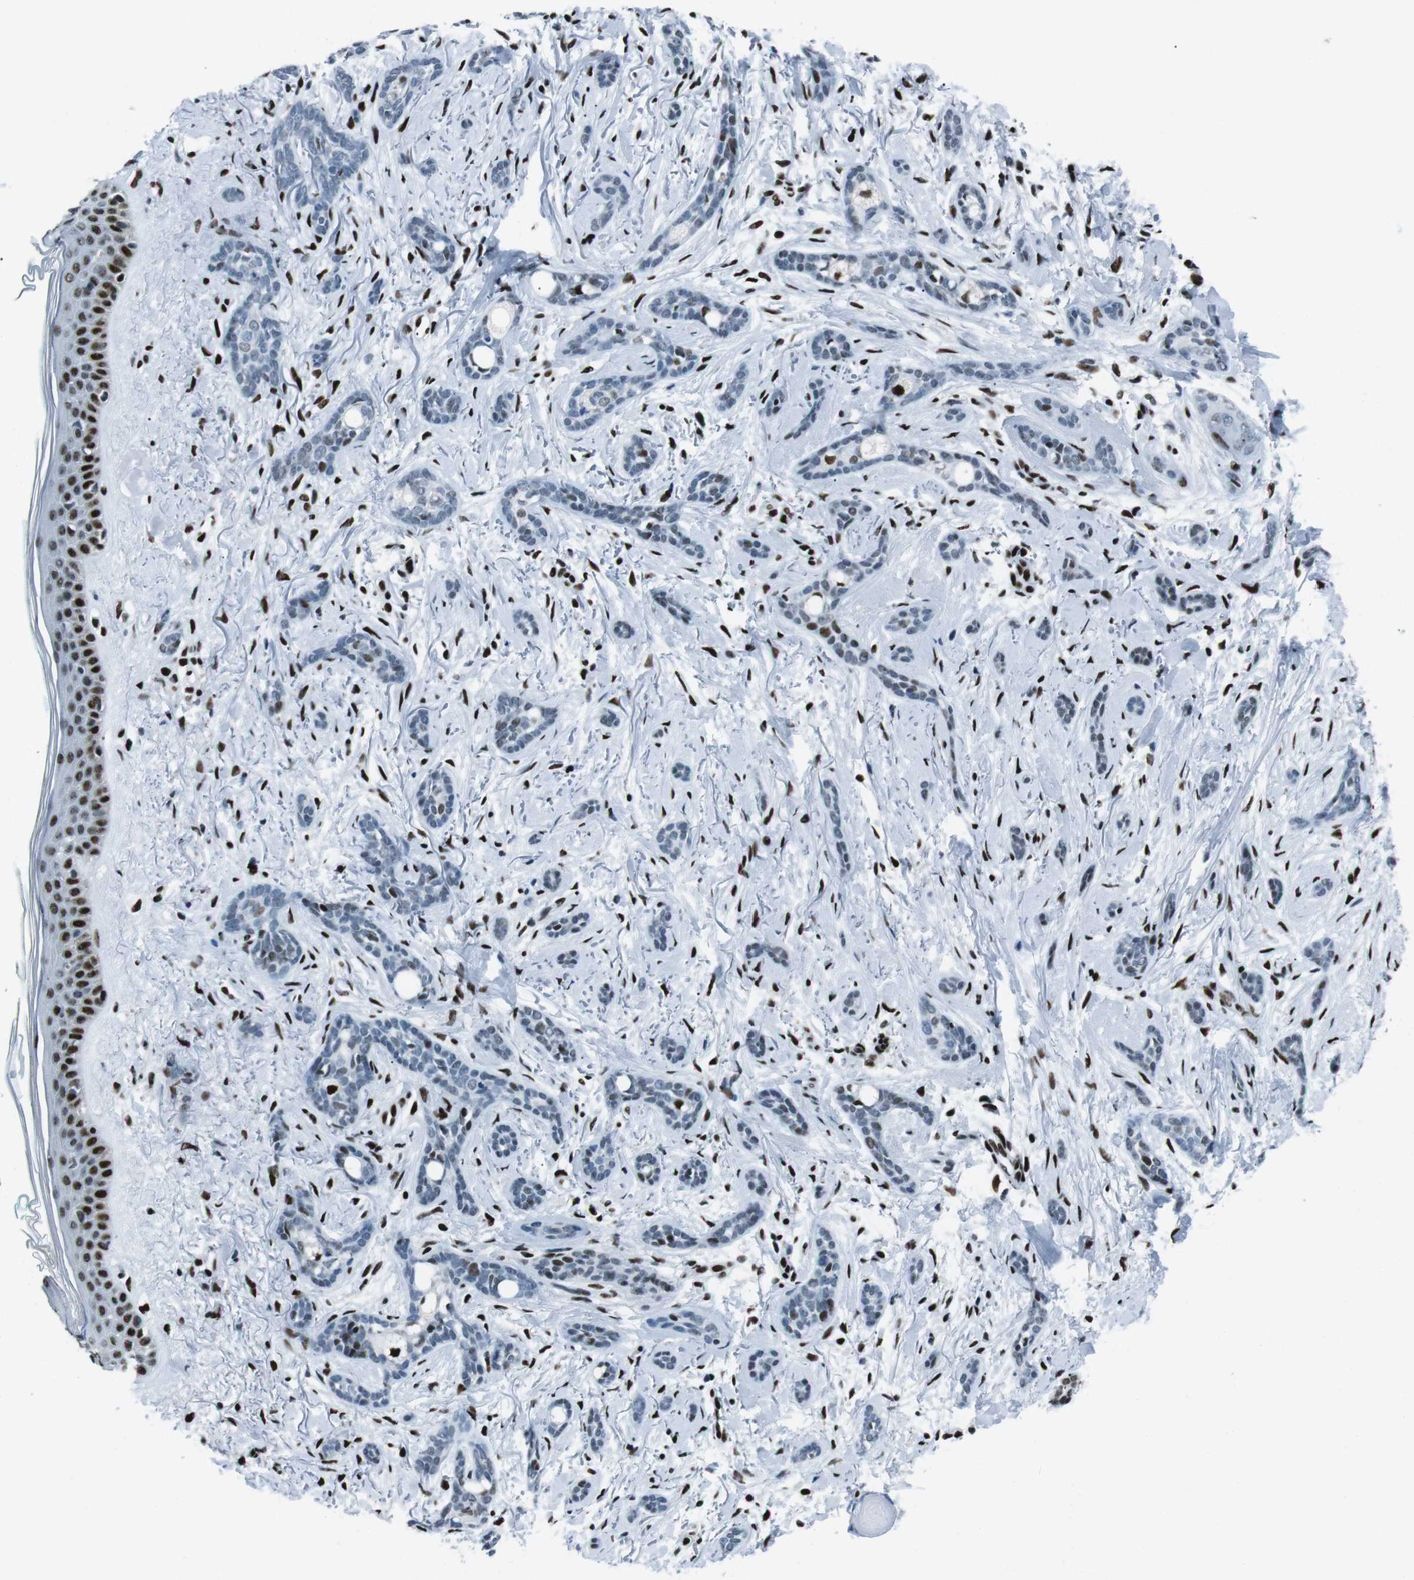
{"staining": {"intensity": "moderate", "quantity": "<25%", "location": "nuclear"}, "tissue": "skin cancer", "cell_type": "Tumor cells", "image_type": "cancer", "snomed": [{"axis": "morphology", "description": "Basal cell carcinoma"}, {"axis": "morphology", "description": "Adnexal tumor, benign"}, {"axis": "topography", "description": "Skin"}], "caption": "A brown stain labels moderate nuclear expression of a protein in skin cancer (basal cell carcinoma) tumor cells.", "gene": "PML", "patient": {"sex": "female", "age": 42}}